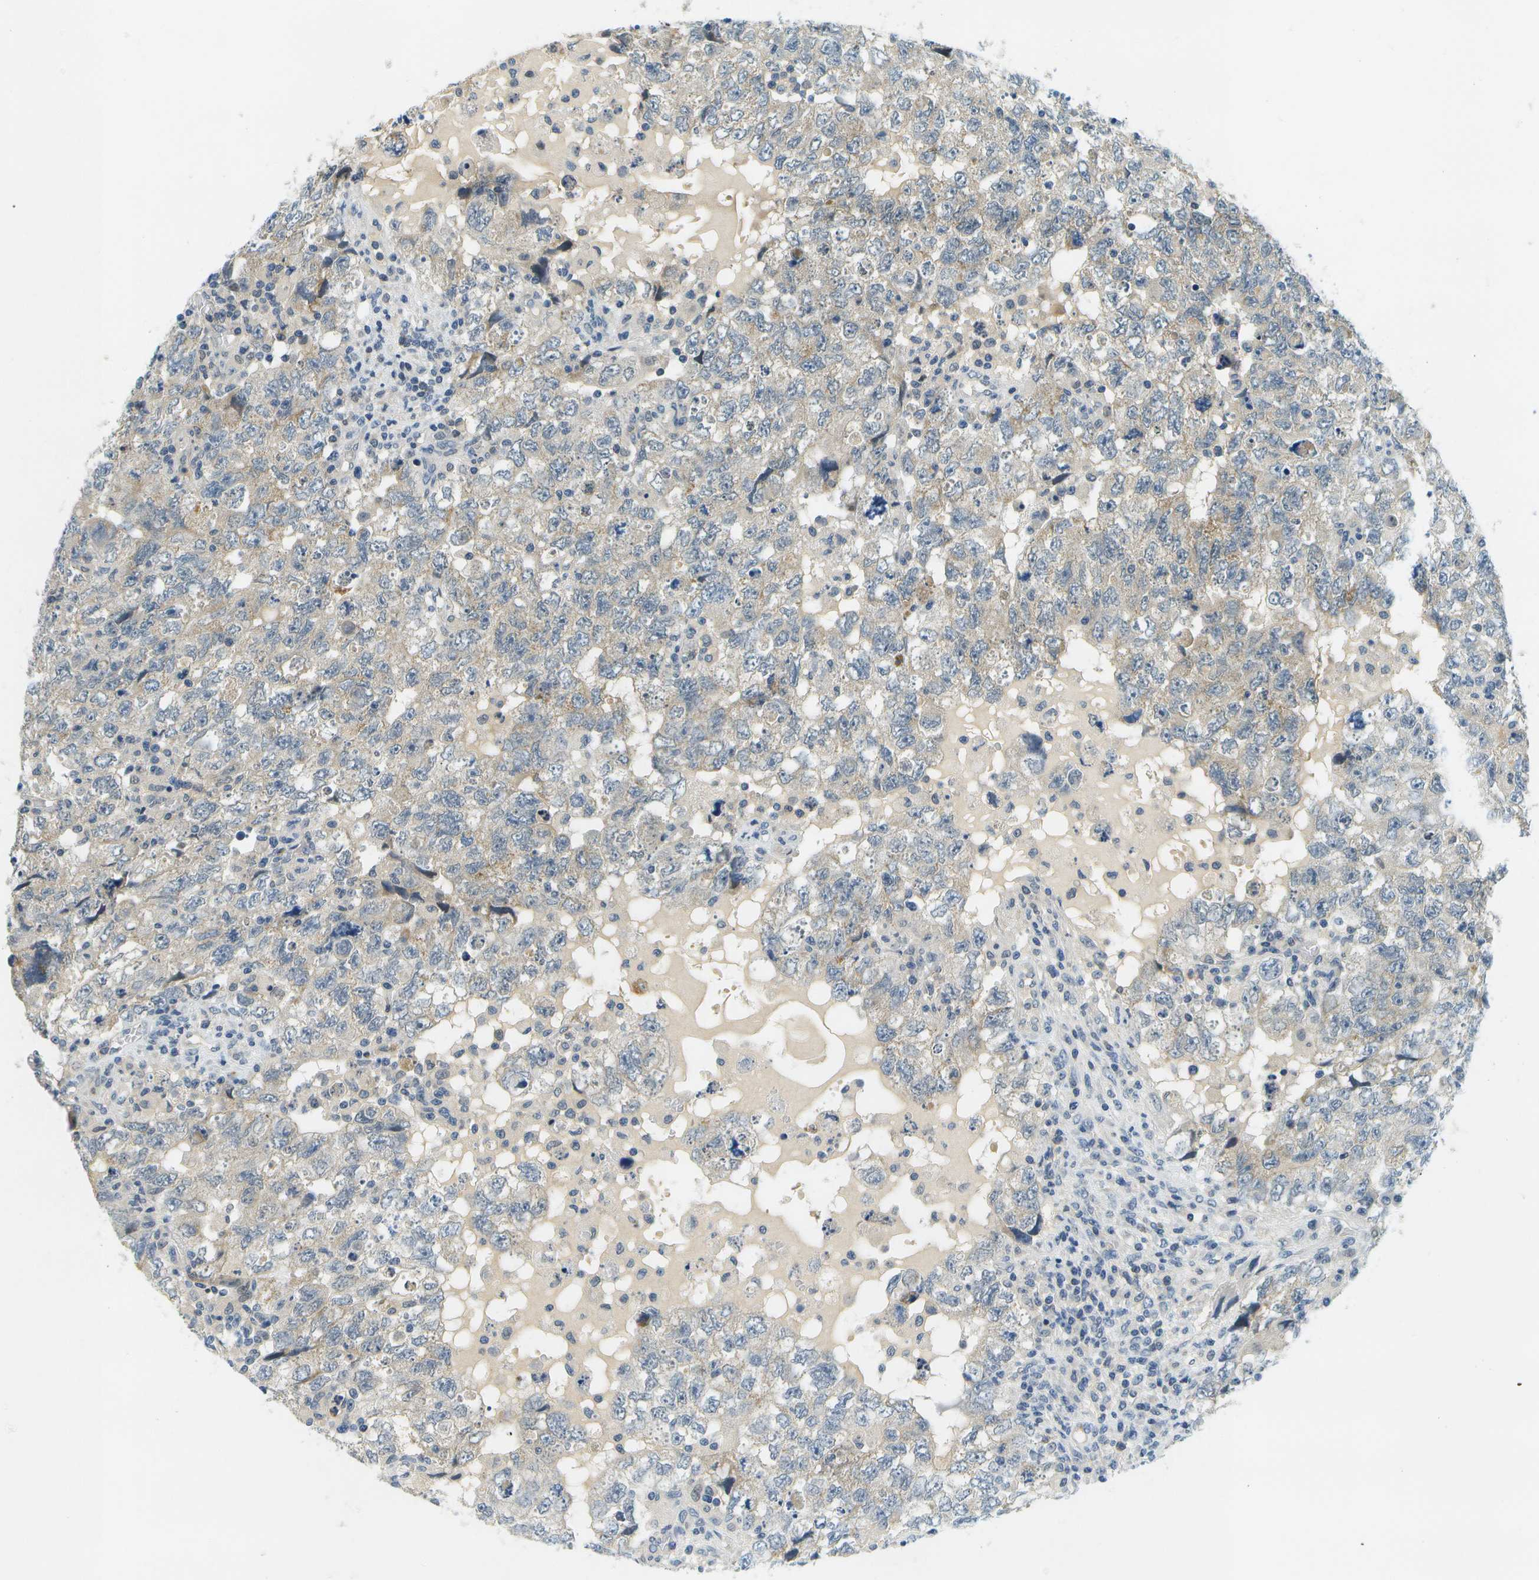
{"staining": {"intensity": "weak", "quantity": "25%-75%", "location": "cytoplasmic/membranous"}, "tissue": "testis cancer", "cell_type": "Tumor cells", "image_type": "cancer", "snomed": [{"axis": "morphology", "description": "Seminoma, NOS"}, {"axis": "topography", "description": "Testis"}], "caption": "Weak cytoplasmic/membranous protein expression is appreciated in approximately 25%-75% of tumor cells in testis cancer.", "gene": "RASGRP2", "patient": {"sex": "male", "age": 22}}